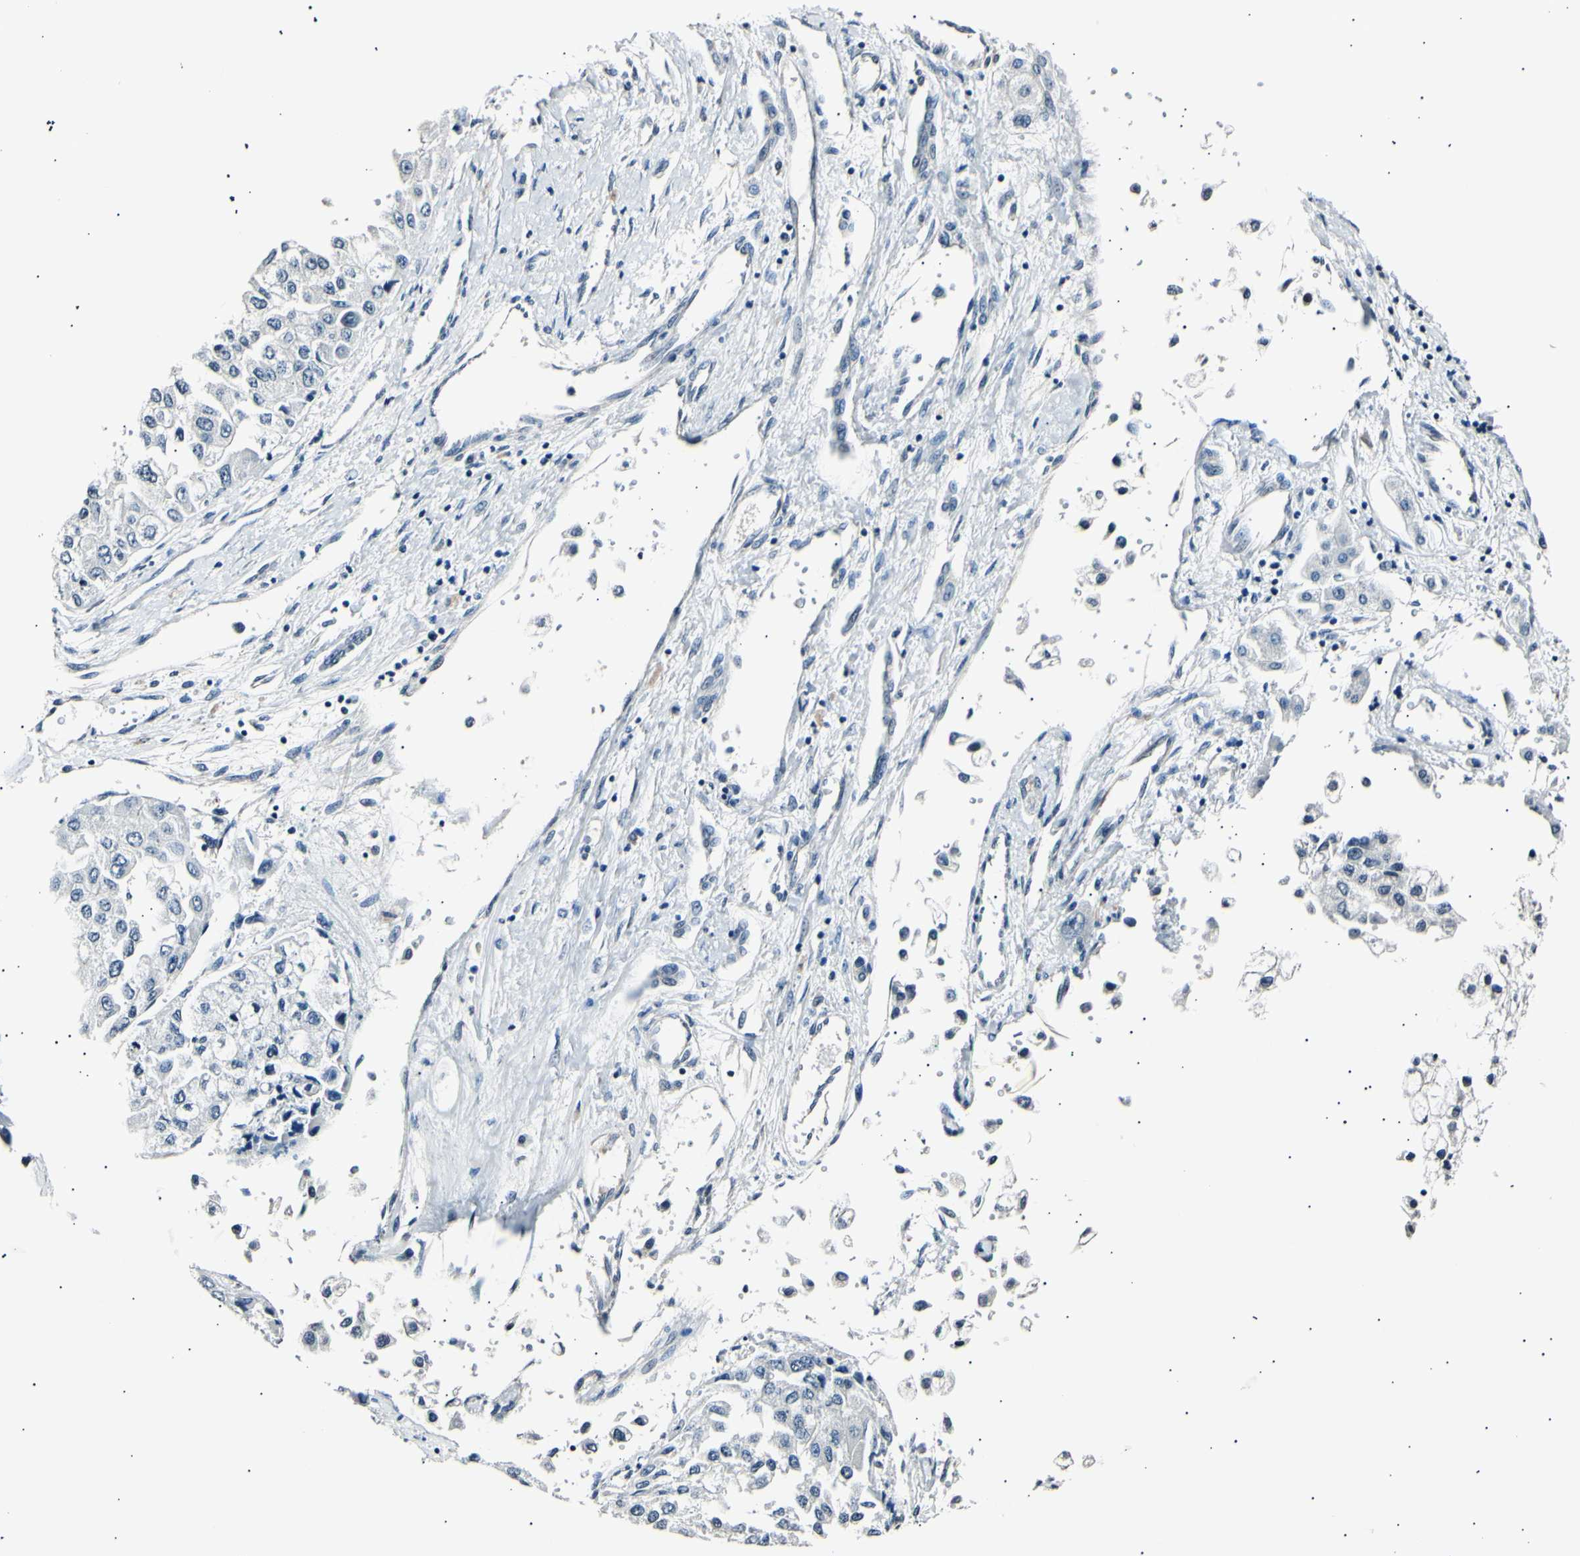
{"staining": {"intensity": "negative", "quantity": "none", "location": "none"}, "tissue": "liver cancer", "cell_type": "Tumor cells", "image_type": "cancer", "snomed": [{"axis": "morphology", "description": "Carcinoma, Hepatocellular, NOS"}, {"axis": "topography", "description": "Liver"}], "caption": "IHC histopathology image of neoplastic tissue: liver cancer stained with DAB (3,3'-diaminobenzidine) demonstrates no significant protein staining in tumor cells. (Stains: DAB (3,3'-diaminobenzidine) immunohistochemistry with hematoxylin counter stain, Microscopy: brightfield microscopy at high magnification).", "gene": "AK1", "patient": {"sex": "female", "age": 66}}